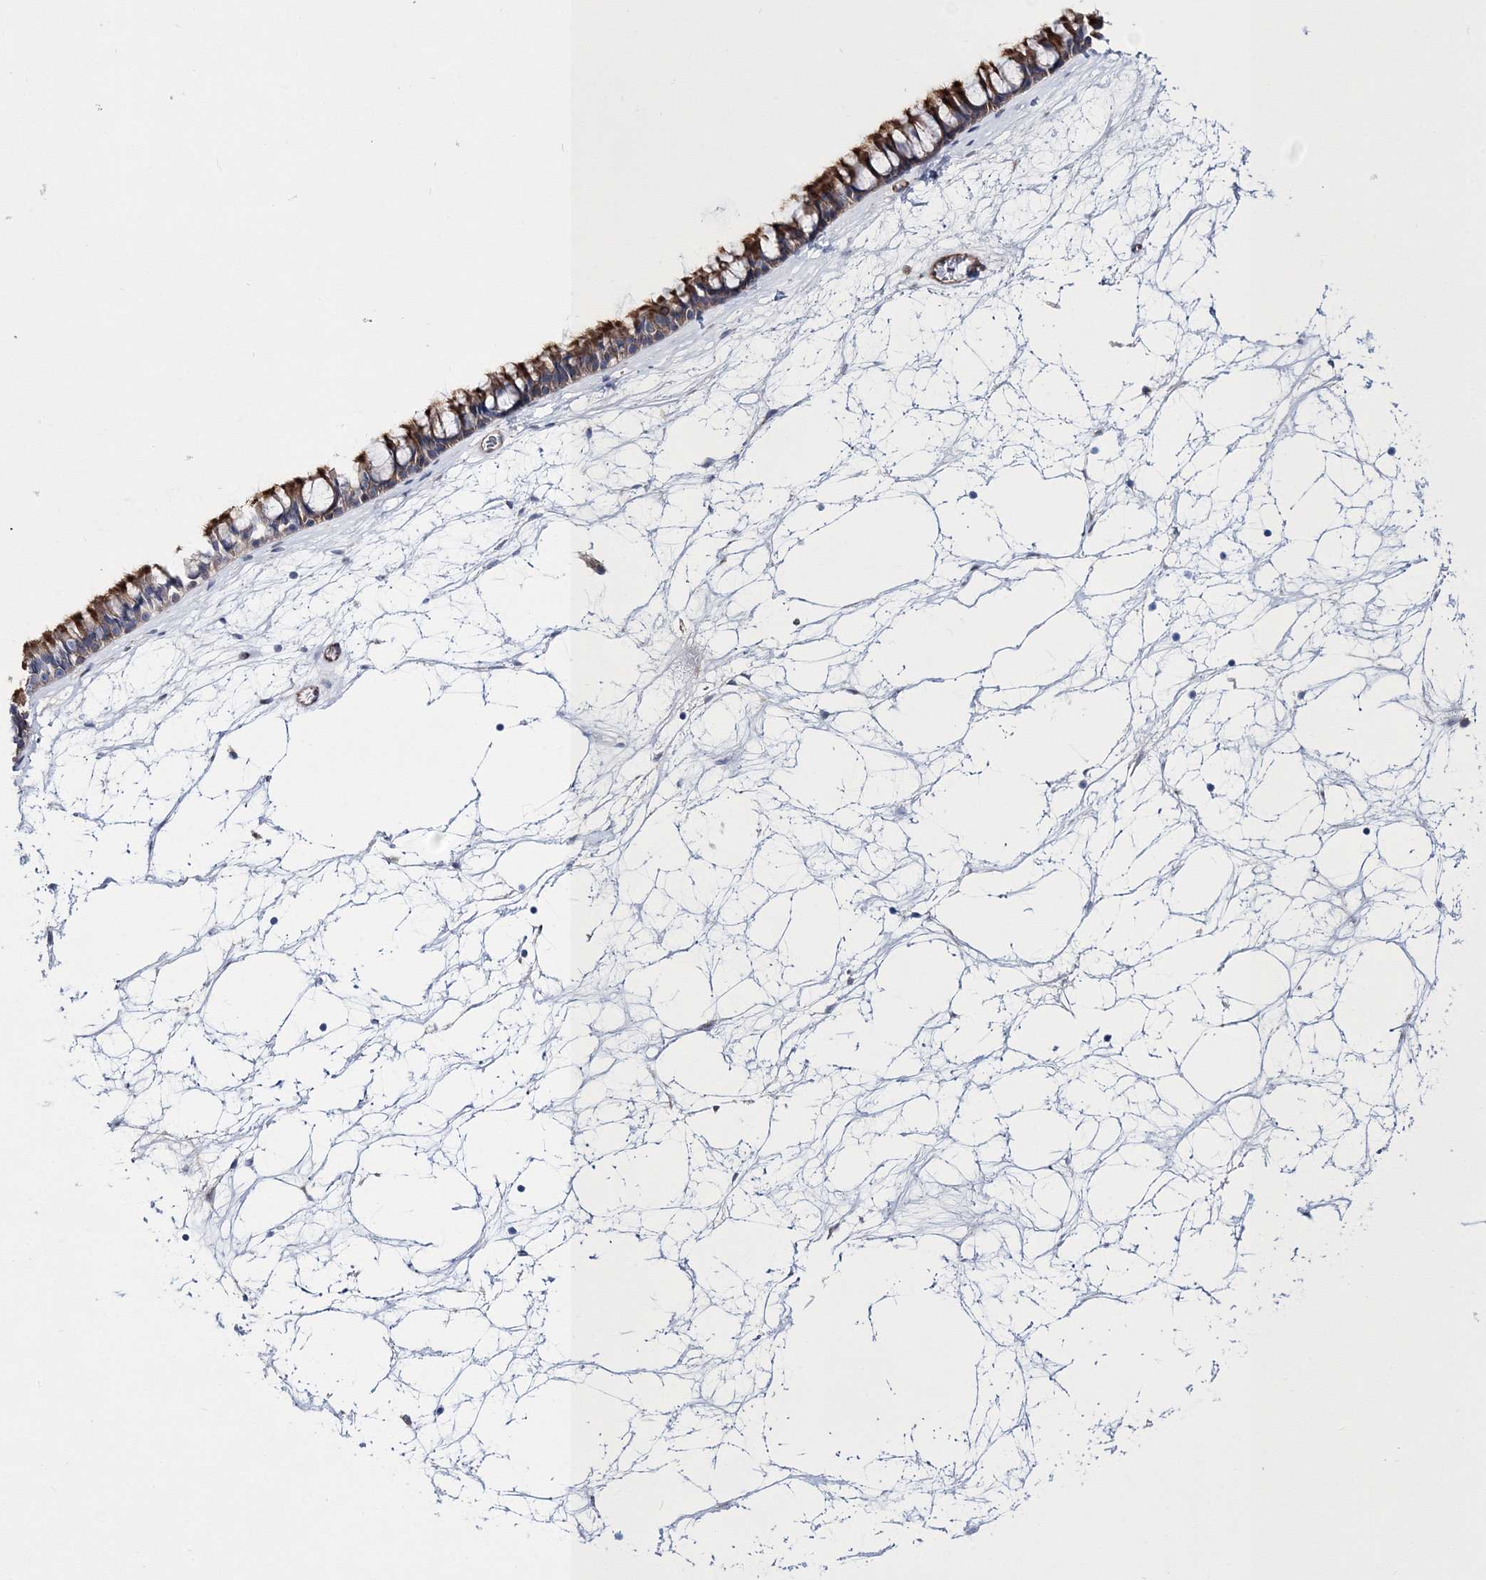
{"staining": {"intensity": "strong", "quantity": "25%-75%", "location": "cytoplasmic/membranous"}, "tissue": "nasopharynx", "cell_type": "Respiratory epithelial cells", "image_type": "normal", "snomed": [{"axis": "morphology", "description": "Normal tissue, NOS"}, {"axis": "topography", "description": "Nasopharynx"}], "caption": "Immunohistochemical staining of normal nasopharynx reveals 25%-75% levels of strong cytoplasmic/membranous protein staining in about 25%-75% of respiratory epithelial cells.", "gene": "ARHGAP32", "patient": {"sex": "male", "age": 64}}